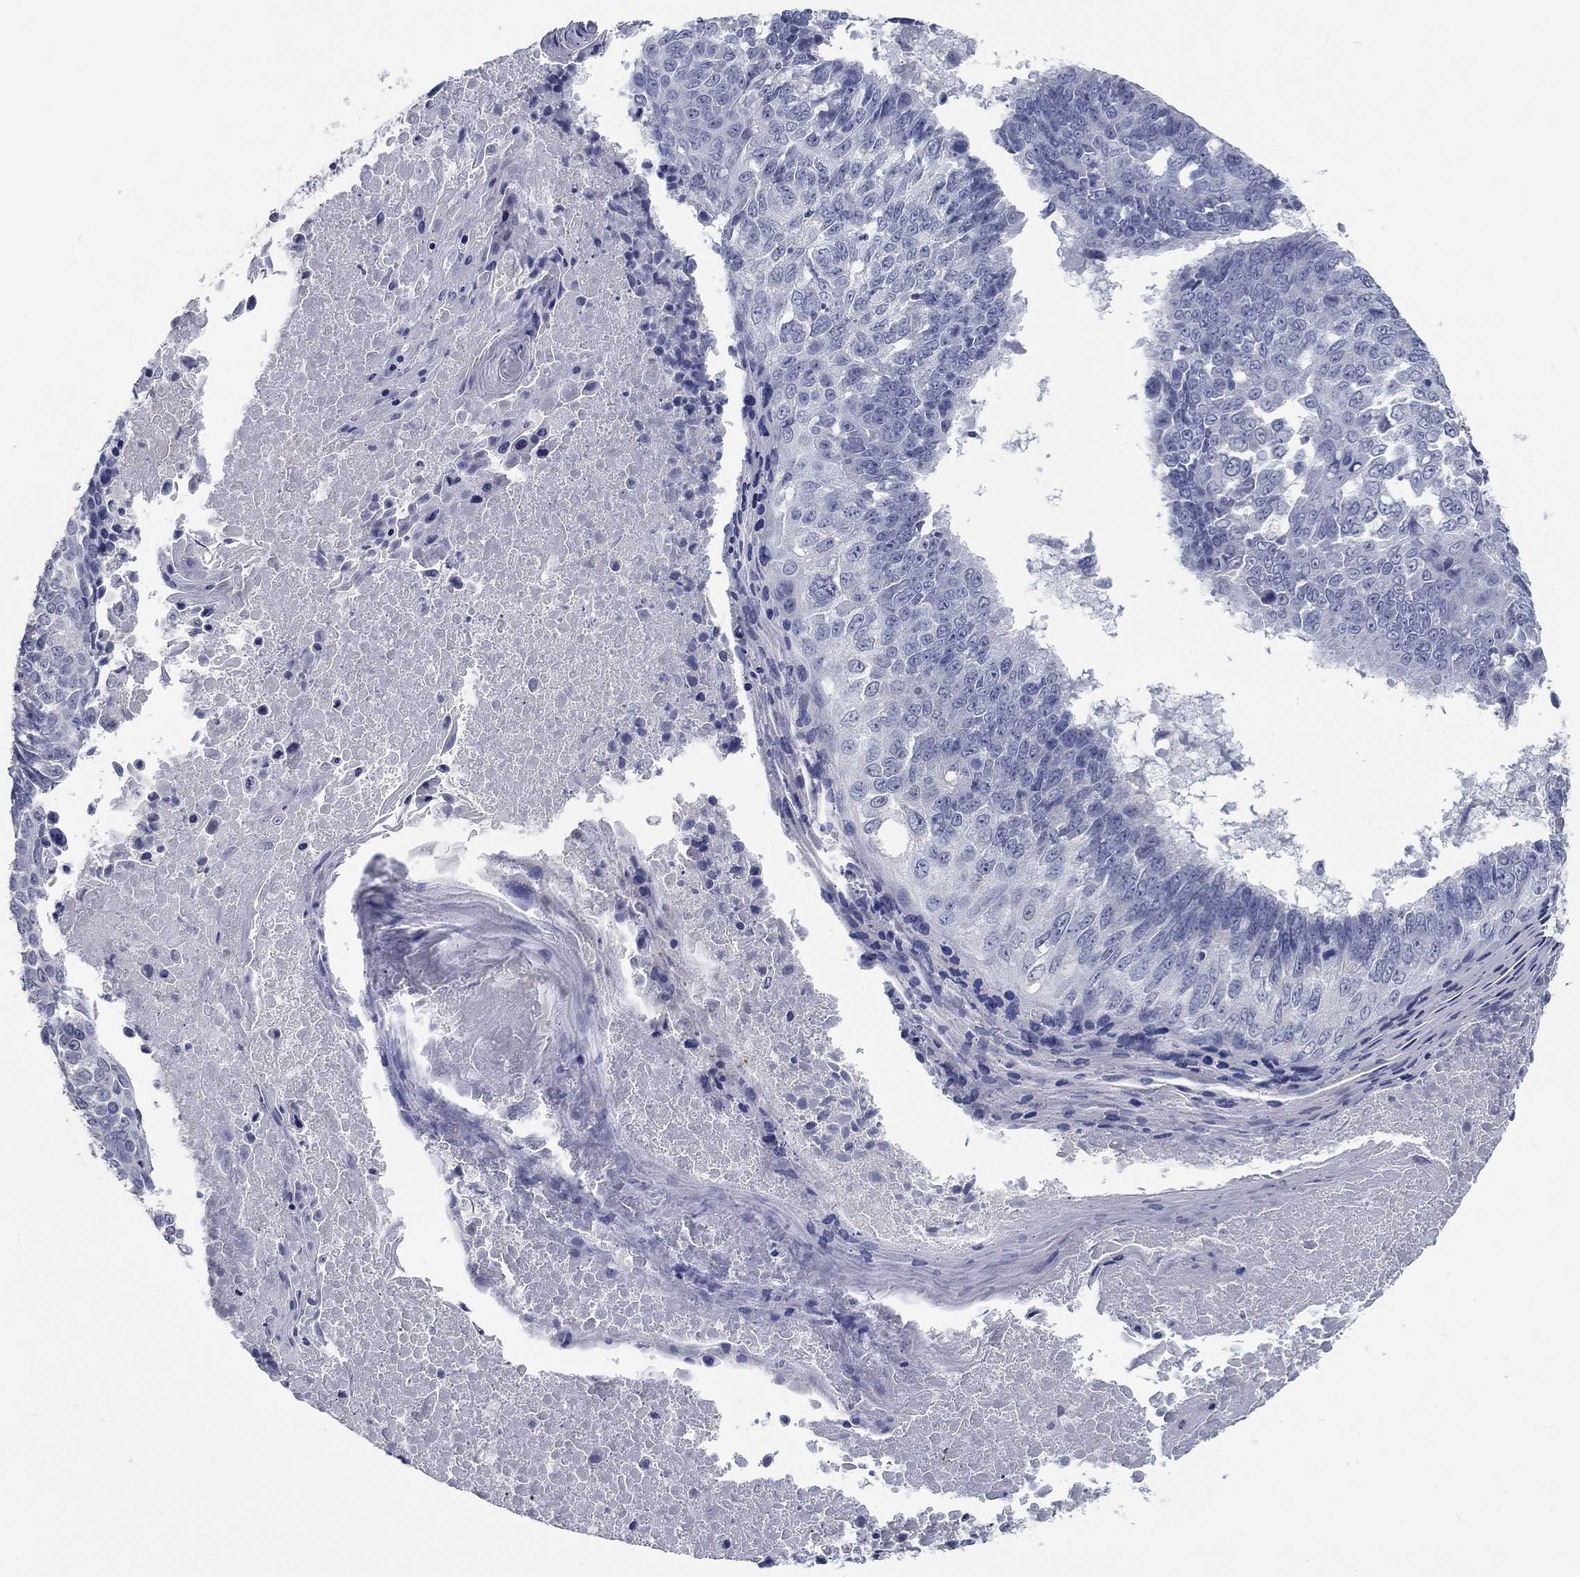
{"staining": {"intensity": "negative", "quantity": "none", "location": "none"}, "tissue": "lung cancer", "cell_type": "Tumor cells", "image_type": "cancer", "snomed": [{"axis": "morphology", "description": "Squamous cell carcinoma, NOS"}, {"axis": "topography", "description": "Lung"}], "caption": "IHC photomicrograph of neoplastic tissue: human squamous cell carcinoma (lung) stained with DAB exhibits no significant protein staining in tumor cells. (IHC, brightfield microscopy, high magnification).", "gene": "MTSS2", "patient": {"sex": "male", "age": 73}}